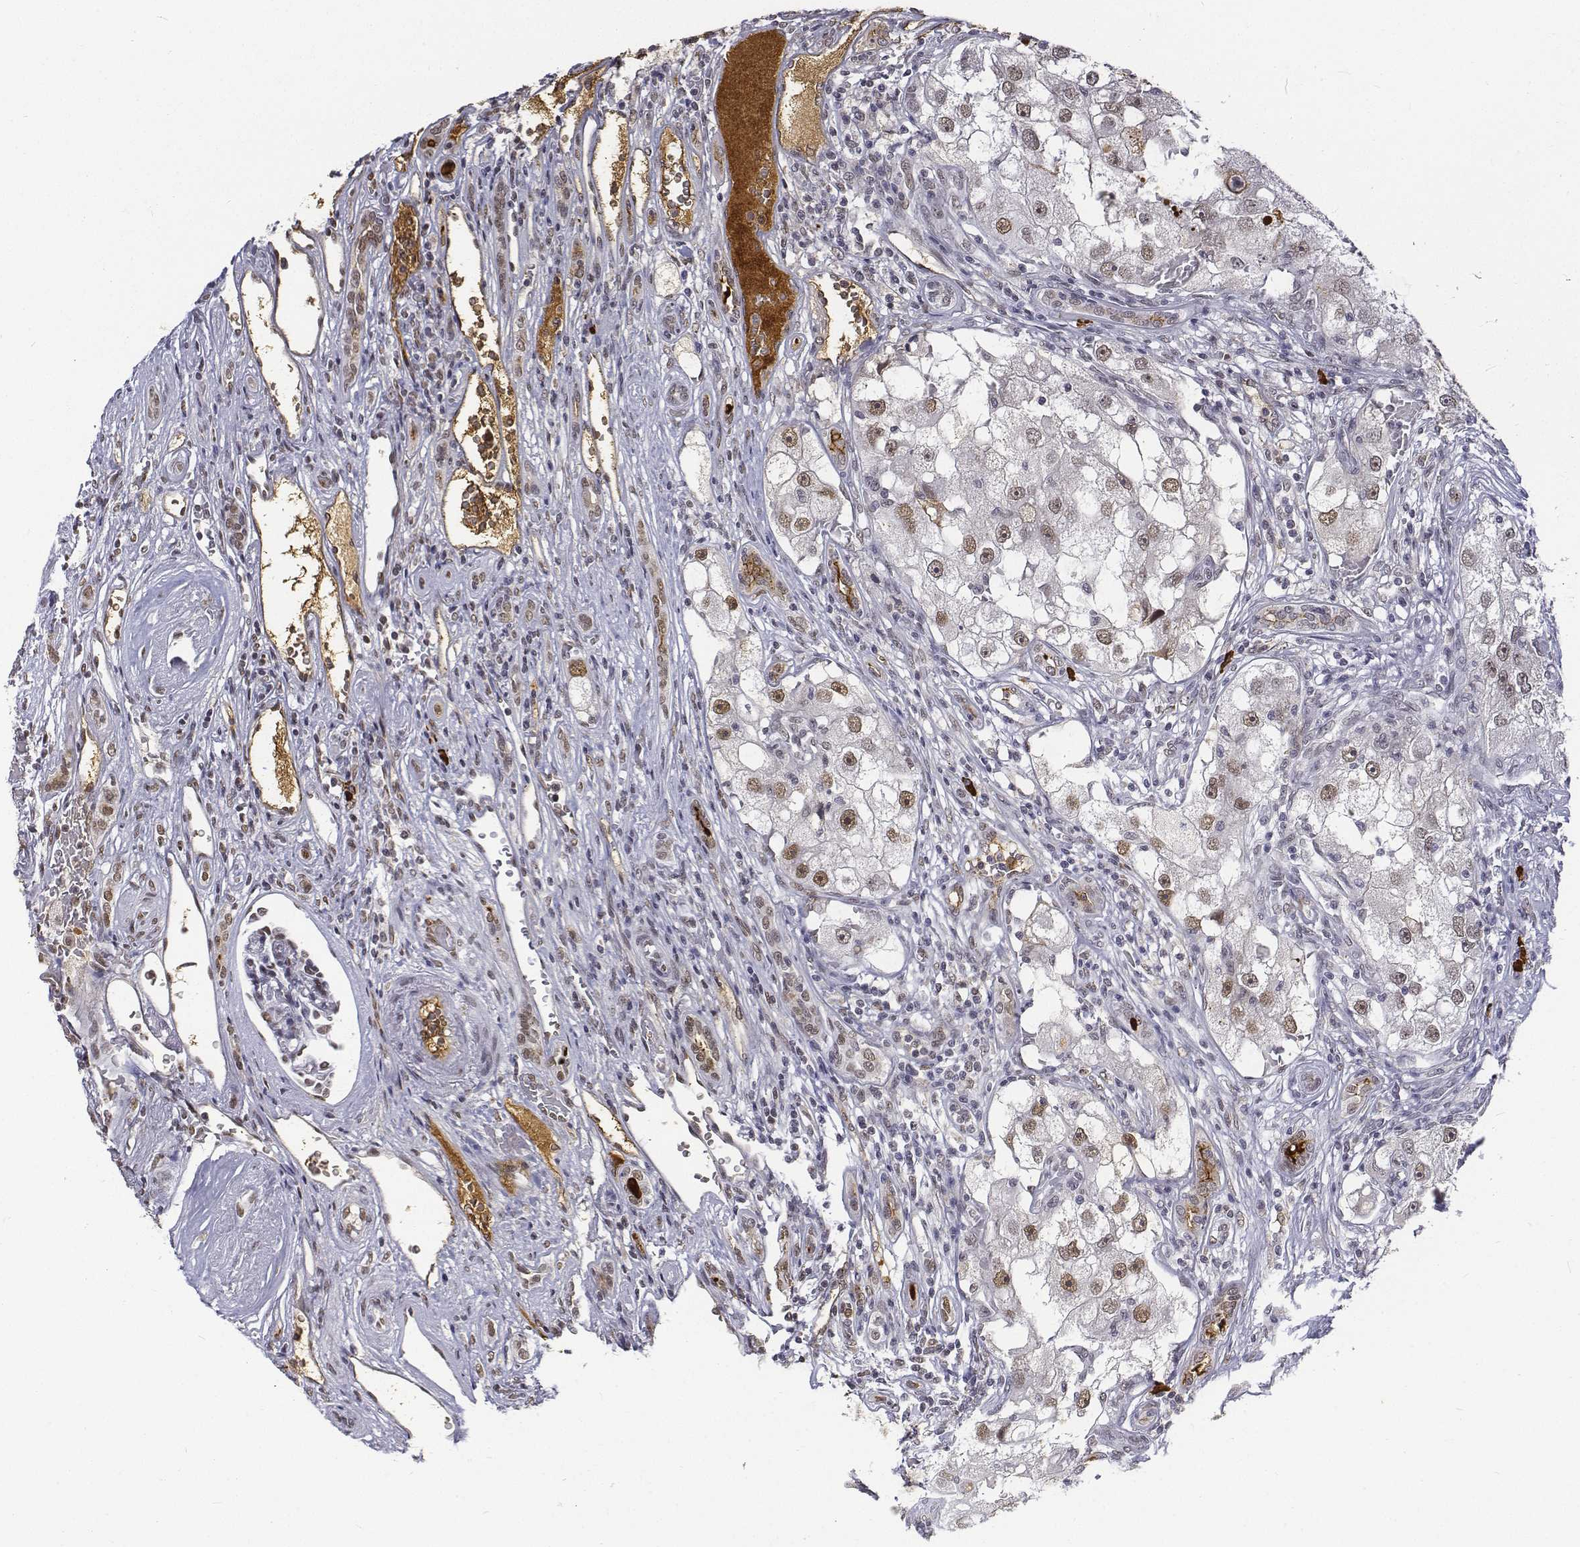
{"staining": {"intensity": "moderate", "quantity": ">75%", "location": "nuclear"}, "tissue": "renal cancer", "cell_type": "Tumor cells", "image_type": "cancer", "snomed": [{"axis": "morphology", "description": "Adenocarcinoma, NOS"}, {"axis": "topography", "description": "Kidney"}], "caption": "IHC (DAB) staining of renal adenocarcinoma shows moderate nuclear protein staining in approximately >75% of tumor cells.", "gene": "ATRX", "patient": {"sex": "male", "age": 63}}